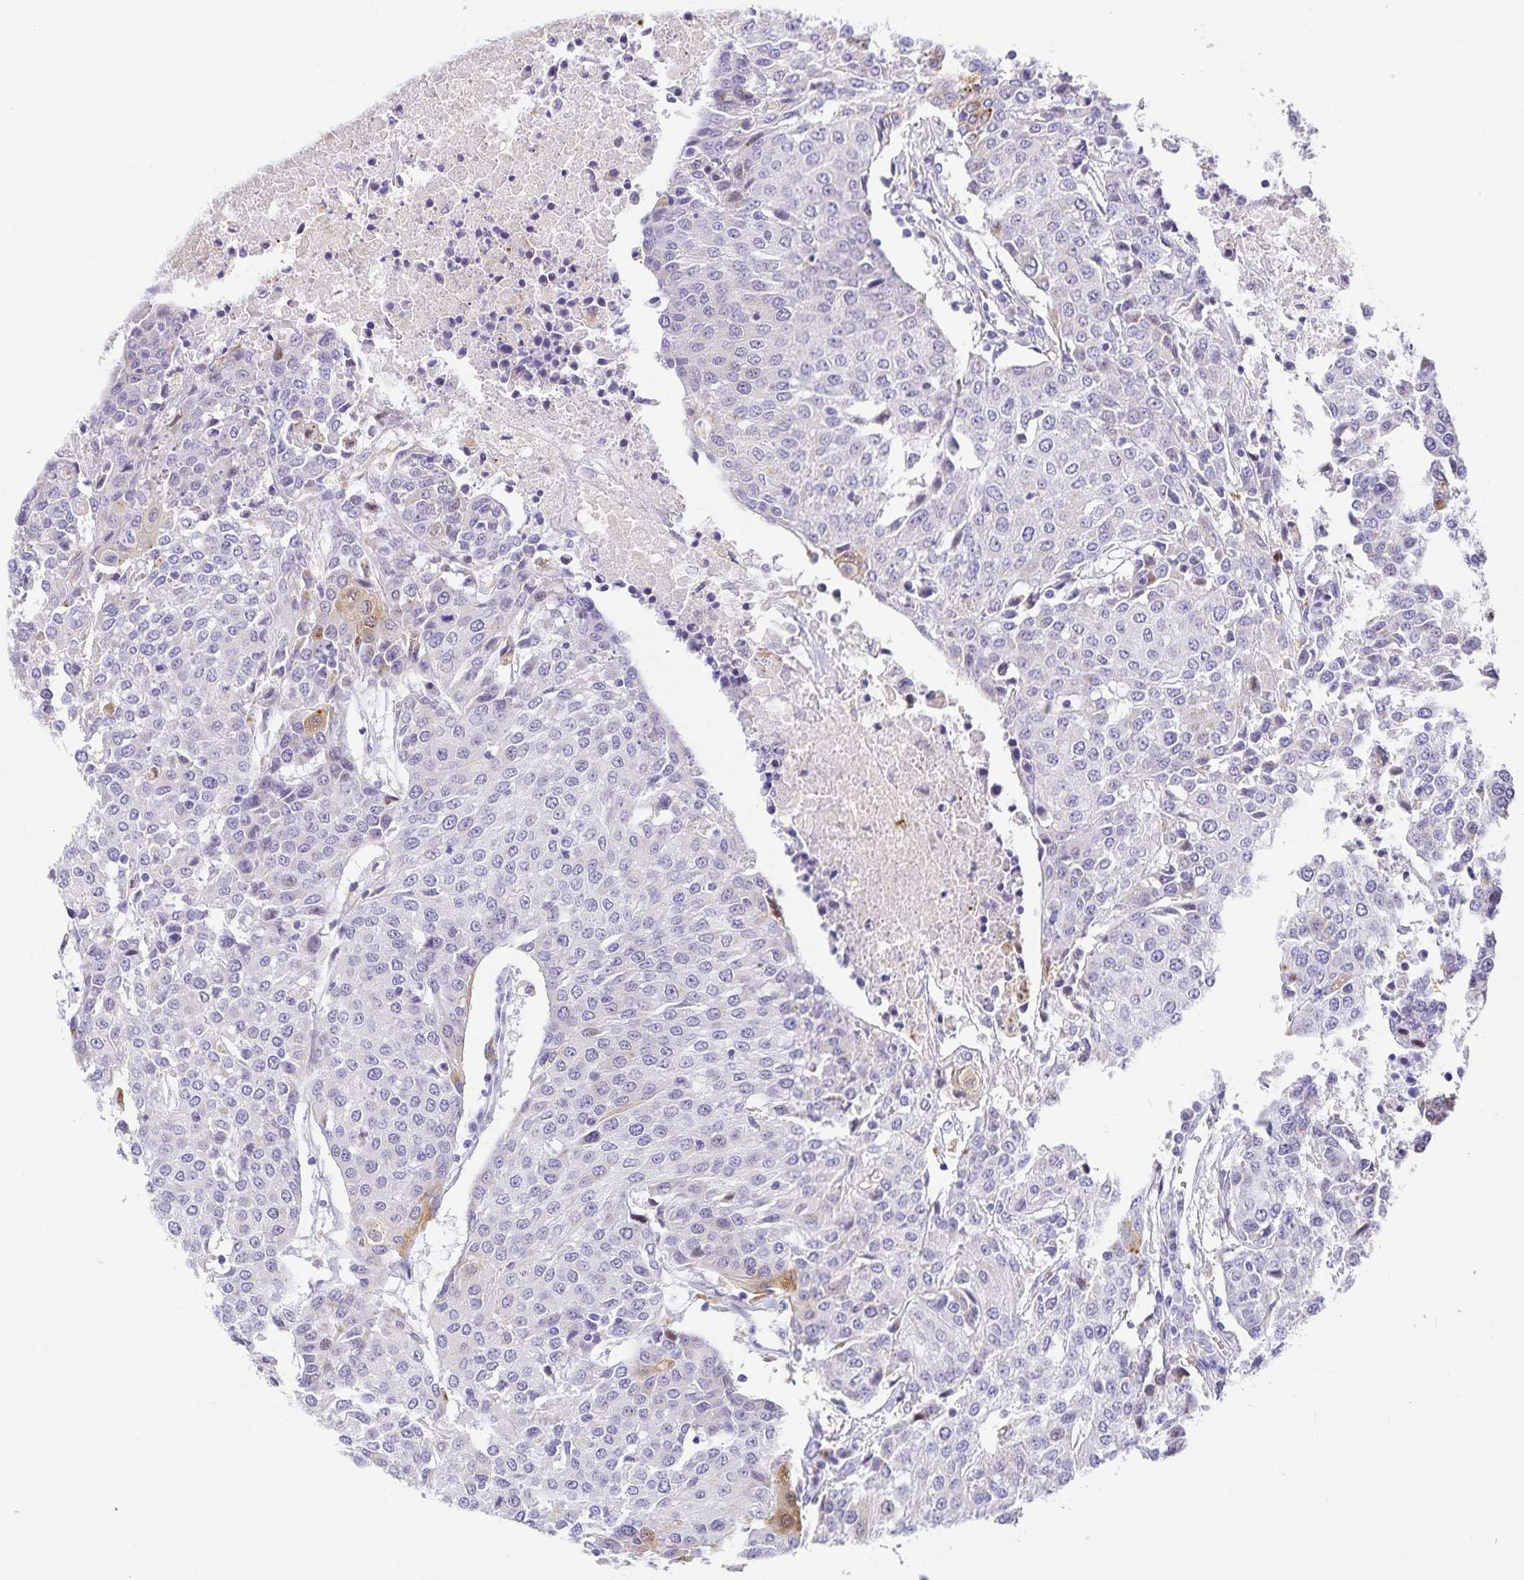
{"staining": {"intensity": "weak", "quantity": "<25%", "location": "cytoplasmic/membranous"}, "tissue": "urothelial cancer", "cell_type": "Tumor cells", "image_type": "cancer", "snomed": [{"axis": "morphology", "description": "Urothelial carcinoma, High grade"}, {"axis": "topography", "description": "Urinary bladder"}], "caption": "IHC of urothelial cancer displays no positivity in tumor cells.", "gene": "KBTBD13", "patient": {"sex": "female", "age": 85}}